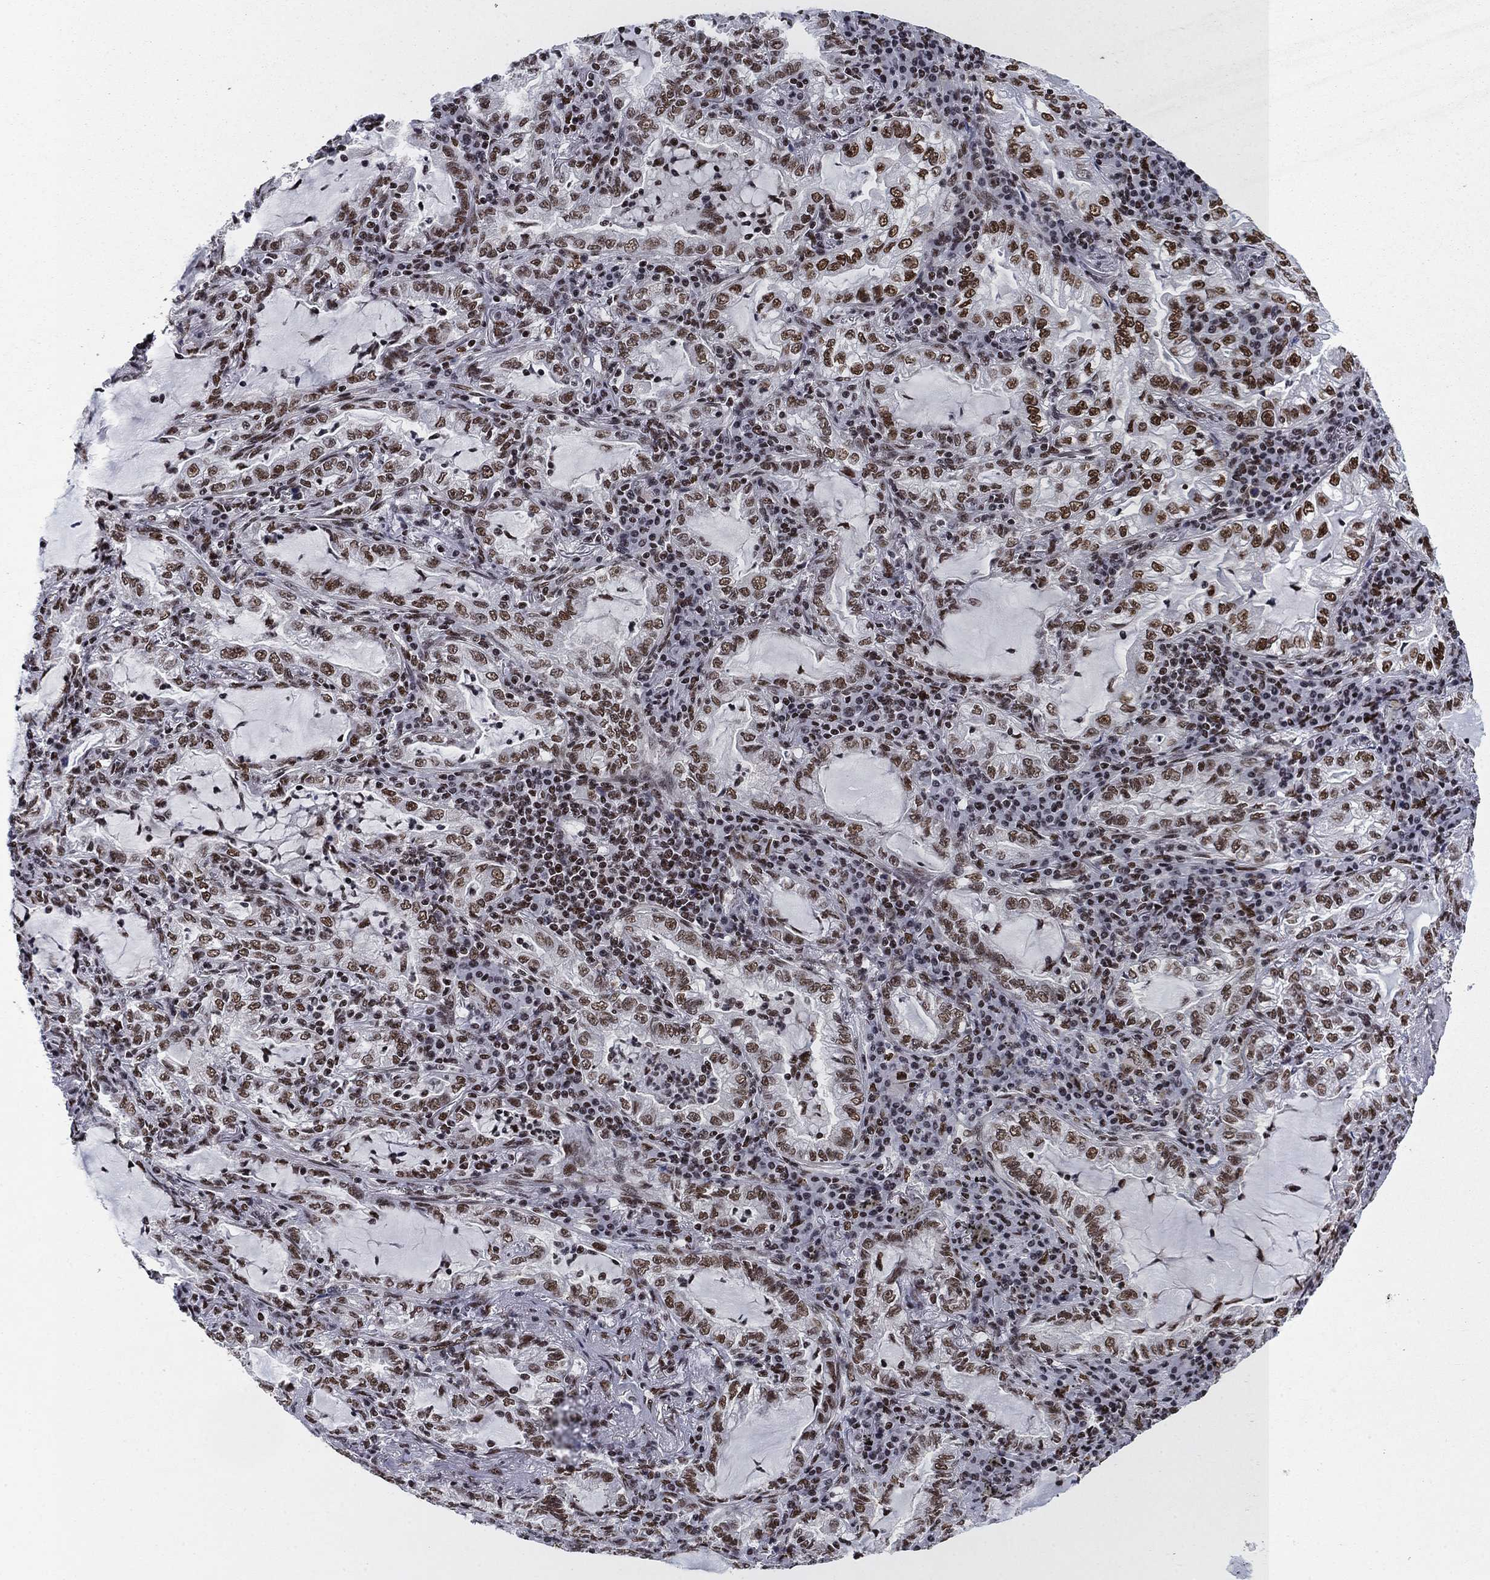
{"staining": {"intensity": "moderate", "quantity": ">75%", "location": "nuclear"}, "tissue": "lung cancer", "cell_type": "Tumor cells", "image_type": "cancer", "snomed": [{"axis": "morphology", "description": "Adenocarcinoma, NOS"}, {"axis": "topography", "description": "Lung"}], "caption": "Immunohistochemistry (IHC) of human lung adenocarcinoma demonstrates medium levels of moderate nuclear expression in approximately >75% of tumor cells. The staining was performed using DAB (3,3'-diaminobenzidine) to visualize the protein expression in brown, while the nuclei were stained in blue with hematoxylin (Magnification: 20x).", "gene": "RPRD1B", "patient": {"sex": "female", "age": 73}}